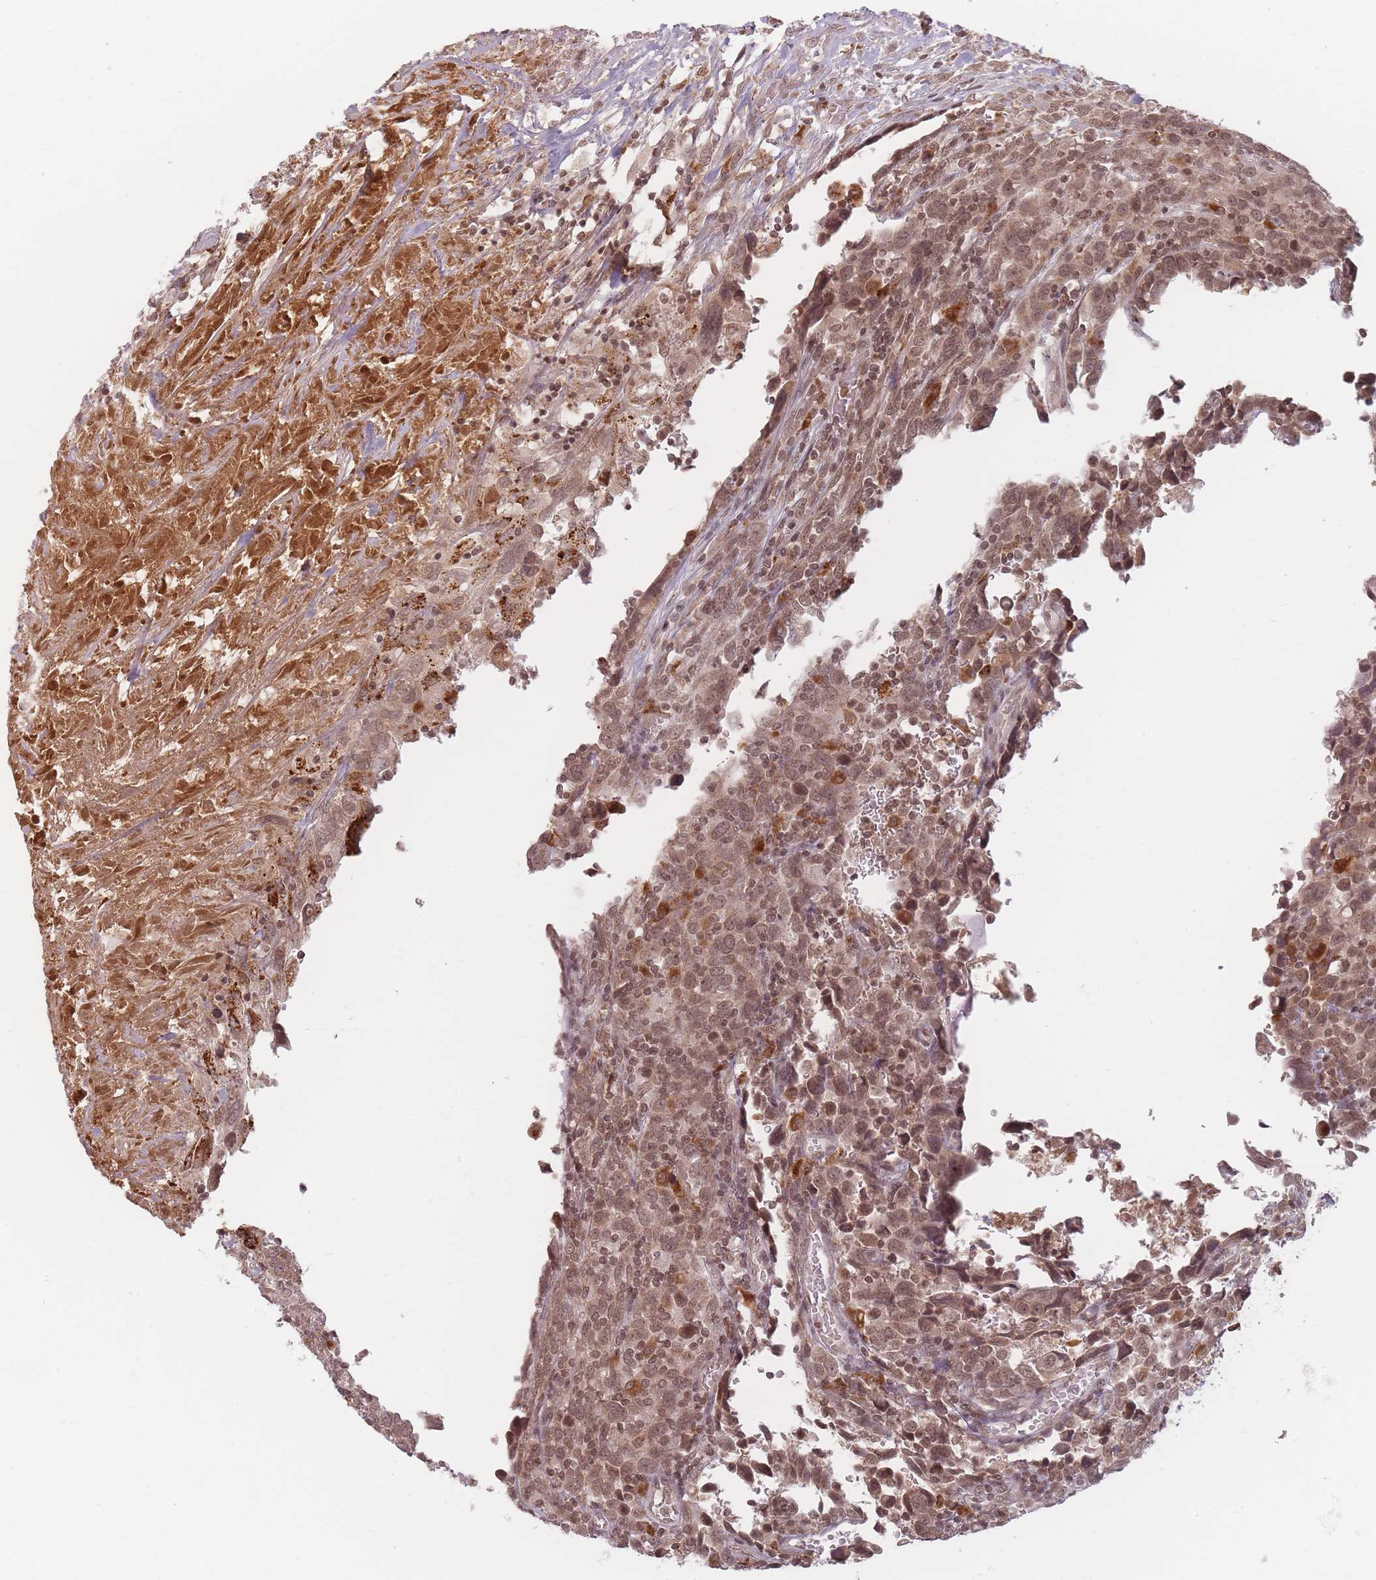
{"staining": {"intensity": "moderate", "quantity": ">75%", "location": "cytoplasmic/membranous,nuclear"}, "tissue": "urothelial cancer", "cell_type": "Tumor cells", "image_type": "cancer", "snomed": [{"axis": "morphology", "description": "Urothelial carcinoma, High grade"}, {"axis": "topography", "description": "Urinary bladder"}], "caption": "This photomicrograph shows IHC staining of urothelial cancer, with medium moderate cytoplasmic/membranous and nuclear positivity in approximately >75% of tumor cells.", "gene": "SPATA45", "patient": {"sex": "male", "age": 61}}